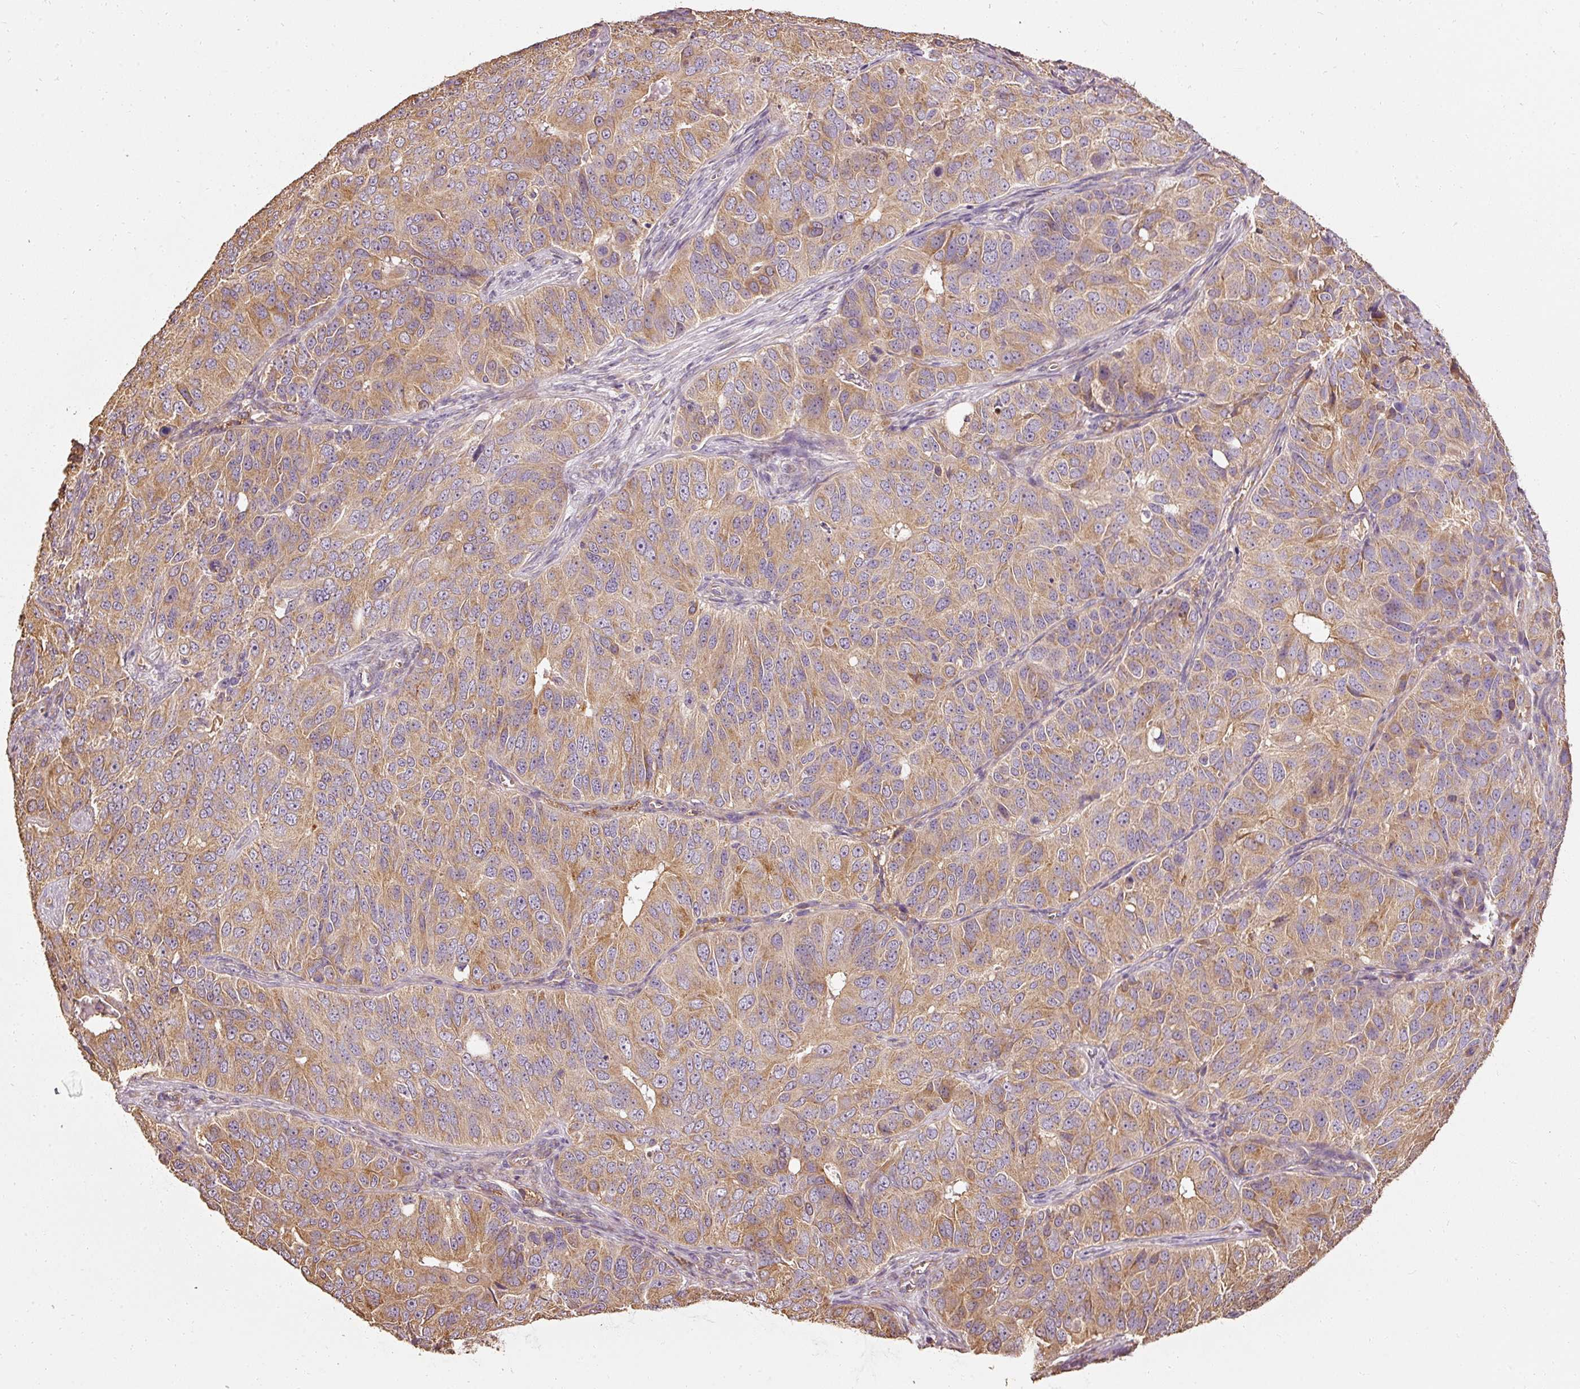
{"staining": {"intensity": "moderate", "quantity": "25%-75%", "location": "cytoplasmic/membranous"}, "tissue": "ovarian cancer", "cell_type": "Tumor cells", "image_type": "cancer", "snomed": [{"axis": "morphology", "description": "Carcinoma, endometroid"}, {"axis": "topography", "description": "Ovary"}], "caption": "A brown stain highlights moderate cytoplasmic/membranous staining of a protein in ovarian endometroid carcinoma tumor cells.", "gene": "EFHC1", "patient": {"sex": "female", "age": 51}}